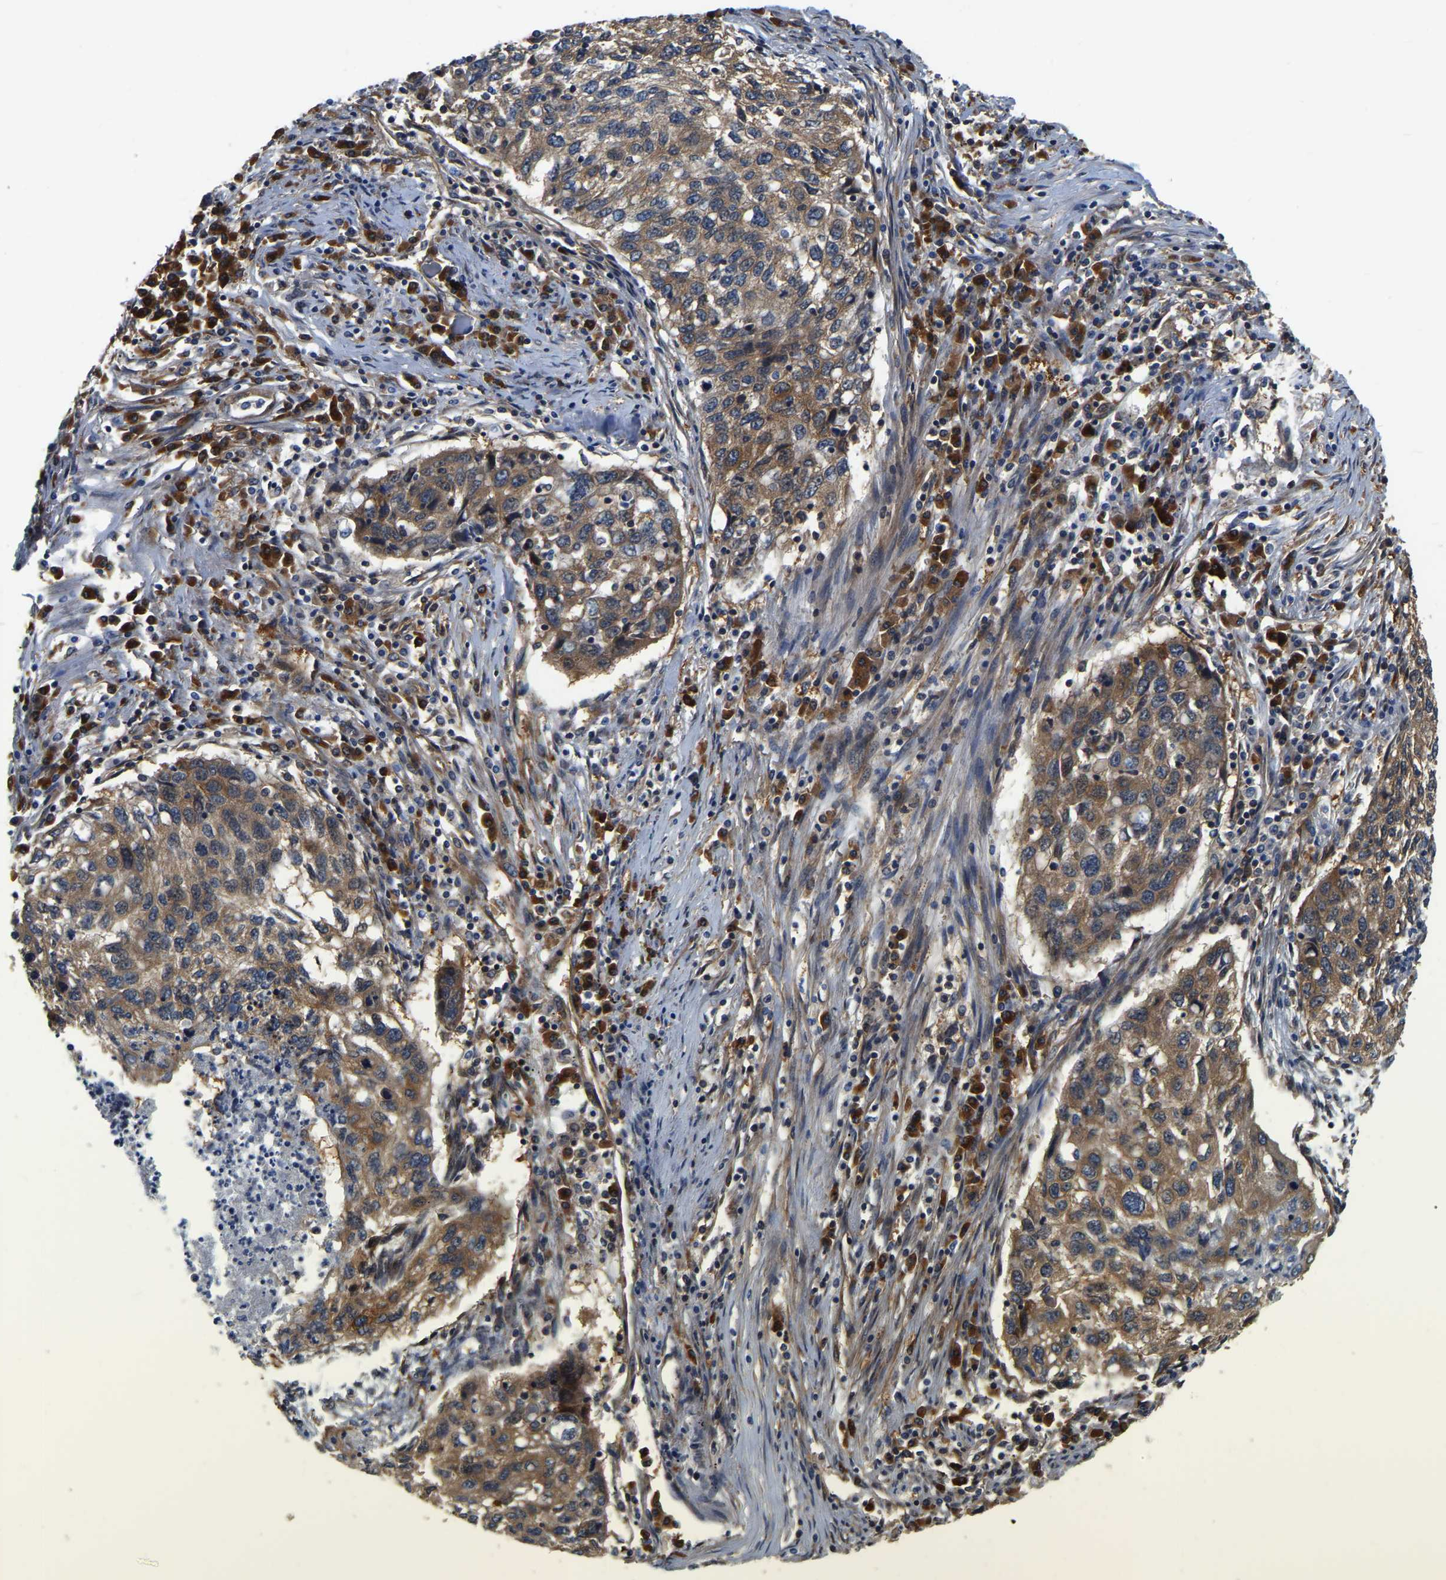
{"staining": {"intensity": "moderate", "quantity": ">75%", "location": "cytoplasmic/membranous"}, "tissue": "lung cancer", "cell_type": "Tumor cells", "image_type": "cancer", "snomed": [{"axis": "morphology", "description": "Squamous cell carcinoma, NOS"}, {"axis": "topography", "description": "Lung"}], "caption": "The histopathology image displays a brown stain indicating the presence of a protein in the cytoplasmic/membranous of tumor cells in squamous cell carcinoma (lung). (brown staining indicates protein expression, while blue staining denotes nuclei).", "gene": "GARS1", "patient": {"sex": "female", "age": 63}}